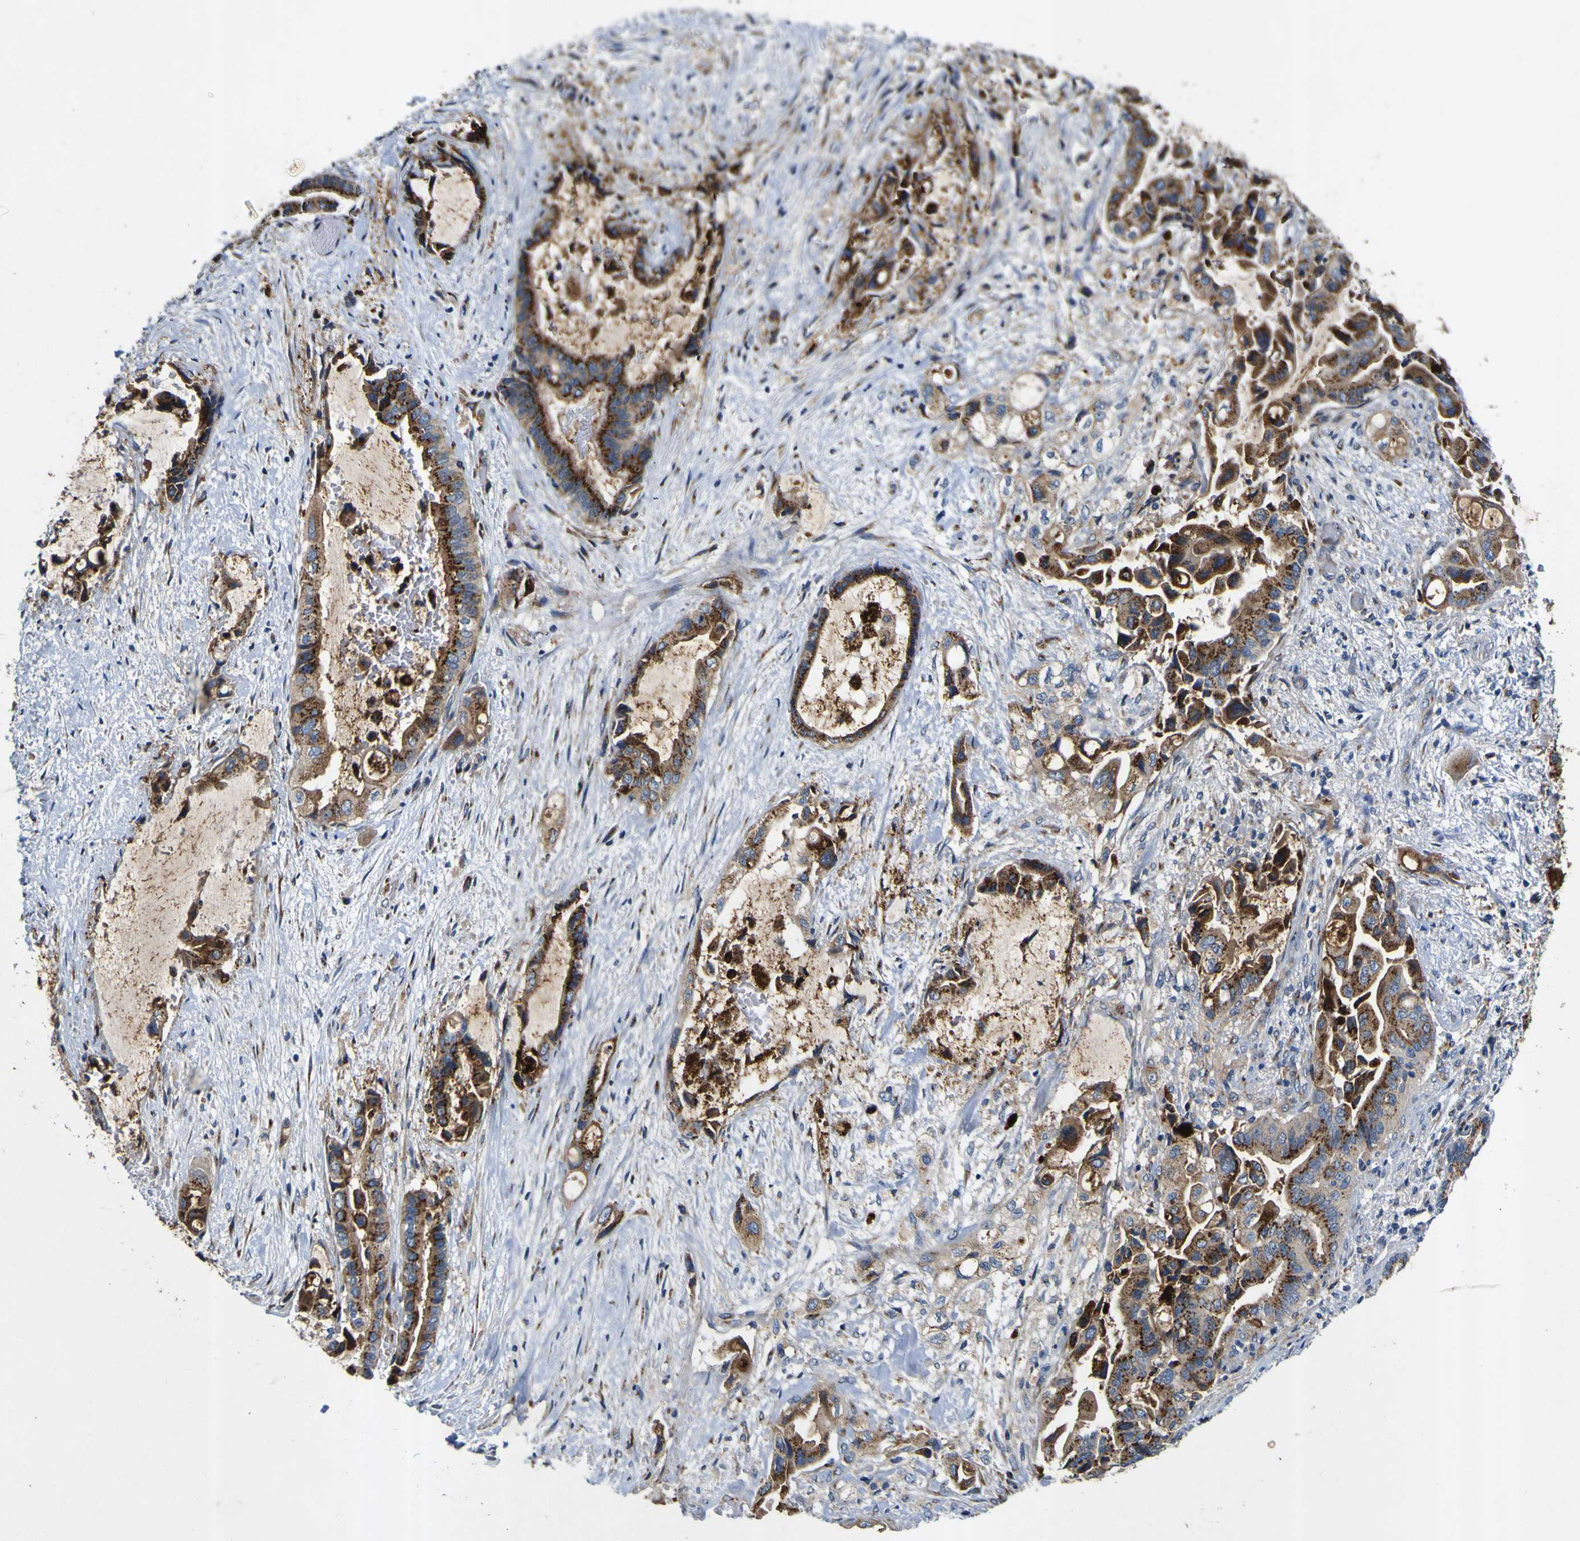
{"staining": {"intensity": "strong", "quantity": ">75%", "location": "cytoplasmic/membranous"}, "tissue": "liver cancer", "cell_type": "Tumor cells", "image_type": "cancer", "snomed": [{"axis": "morphology", "description": "Cholangiocarcinoma"}, {"axis": "topography", "description": "Liver"}], "caption": "Cholangiocarcinoma (liver) stained with DAB immunohistochemistry (IHC) shows high levels of strong cytoplasmic/membranous expression in about >75% of tumor cells.", "gene": "COA1", "patient": {"sex": "female", "age": 61}}